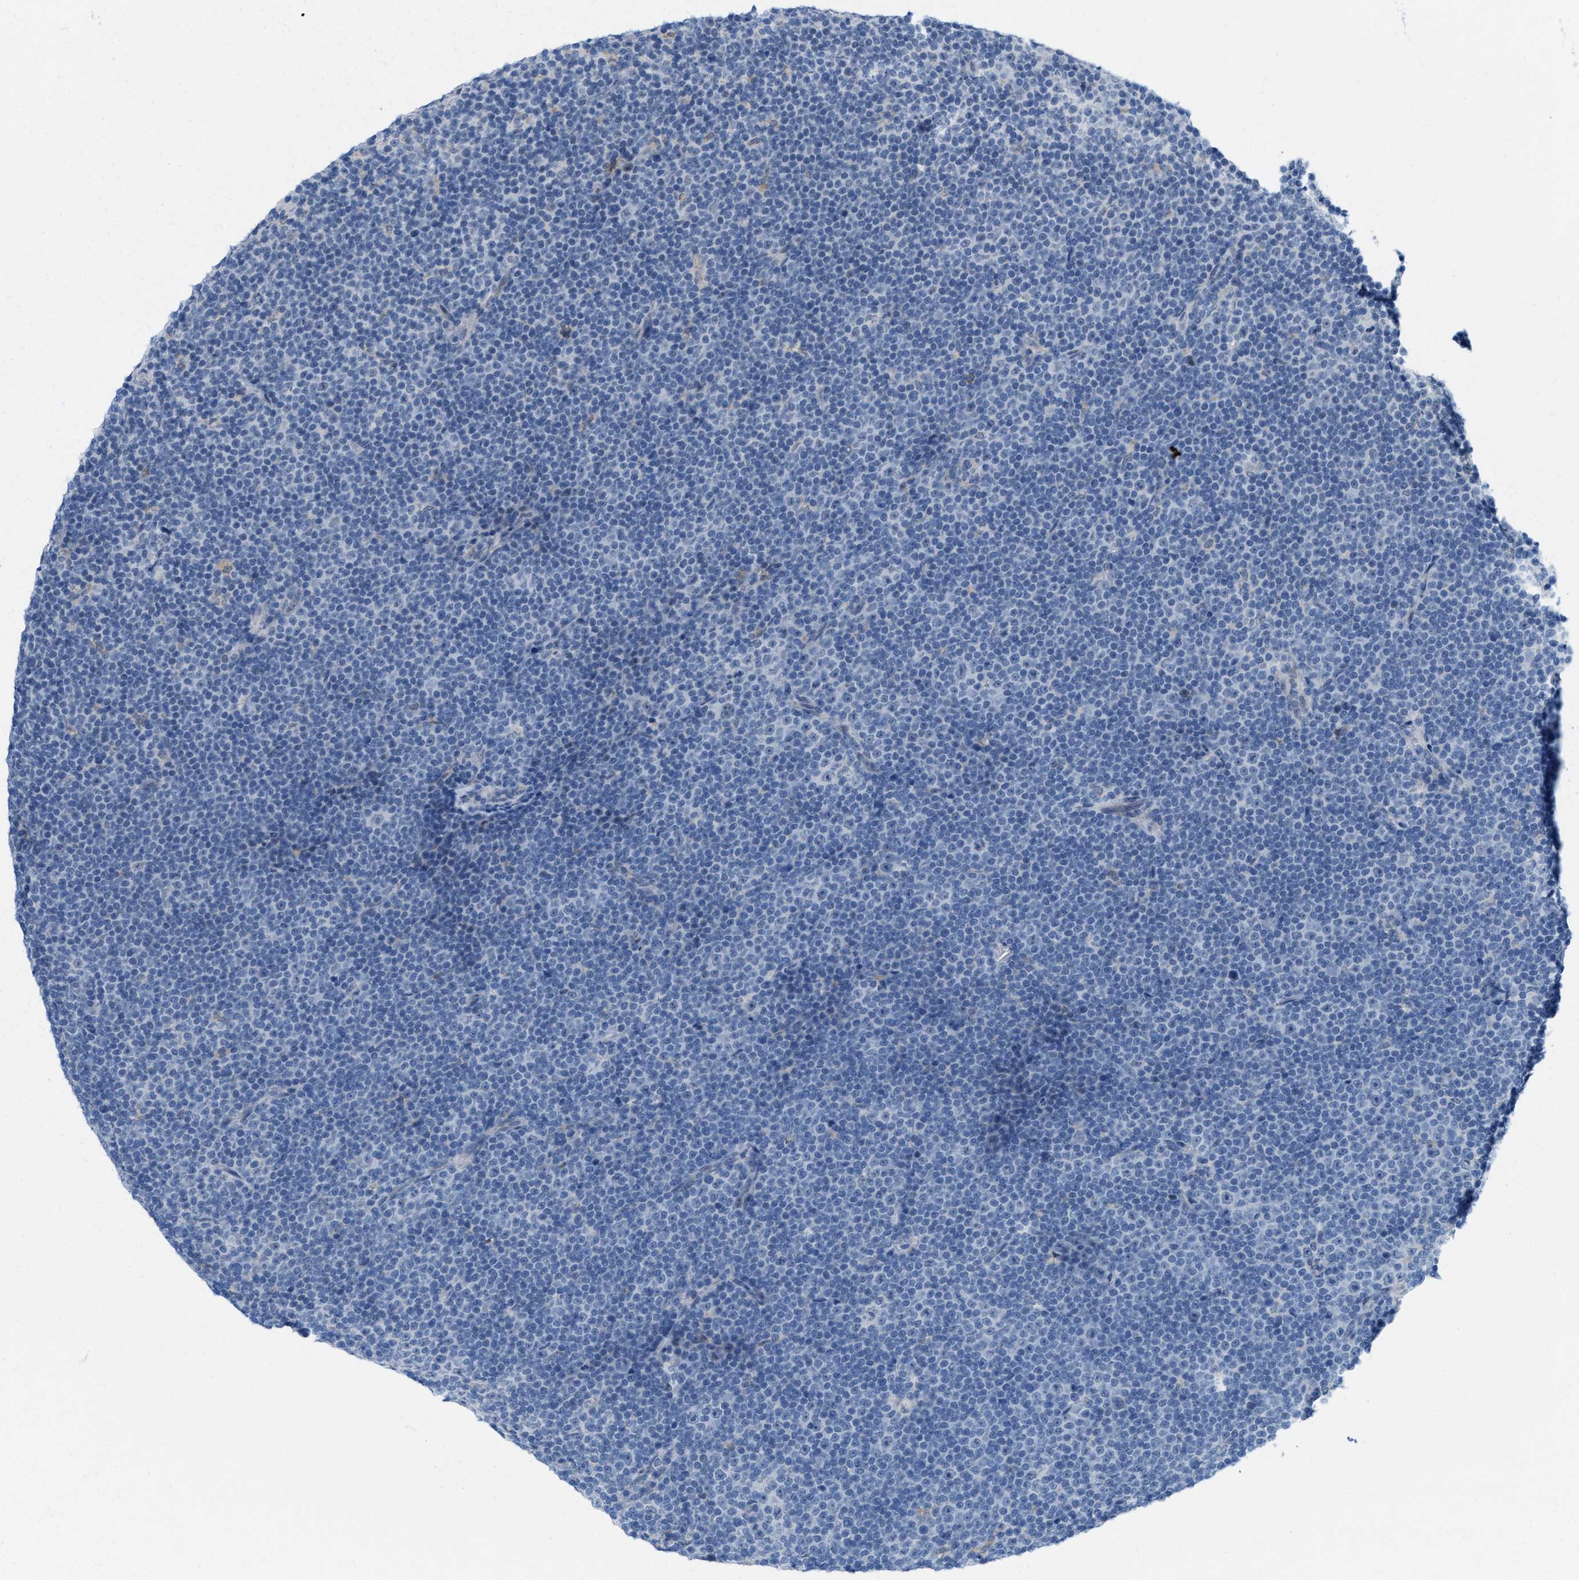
{"staining": {"intensity": "negative", "quantity": "none", "location": "none"}, "tissue": "lymphoma", "cell_type": "Tumor cells", "image_type": "cancer", "snomed": [{"axis": "morphology", "description": "Malignant lymphoma, non-Hodgkin's type, Low grade"}, {"axis": "topography", "description": "Lymph node"}], "caption": "This is an IHC image of low-grade malignant lymphoma, non-Hodgkin's type. There is no positivity in tumor cells.", "gene": "KIFC3", "patient": {"sex": "female", "age": 67}}